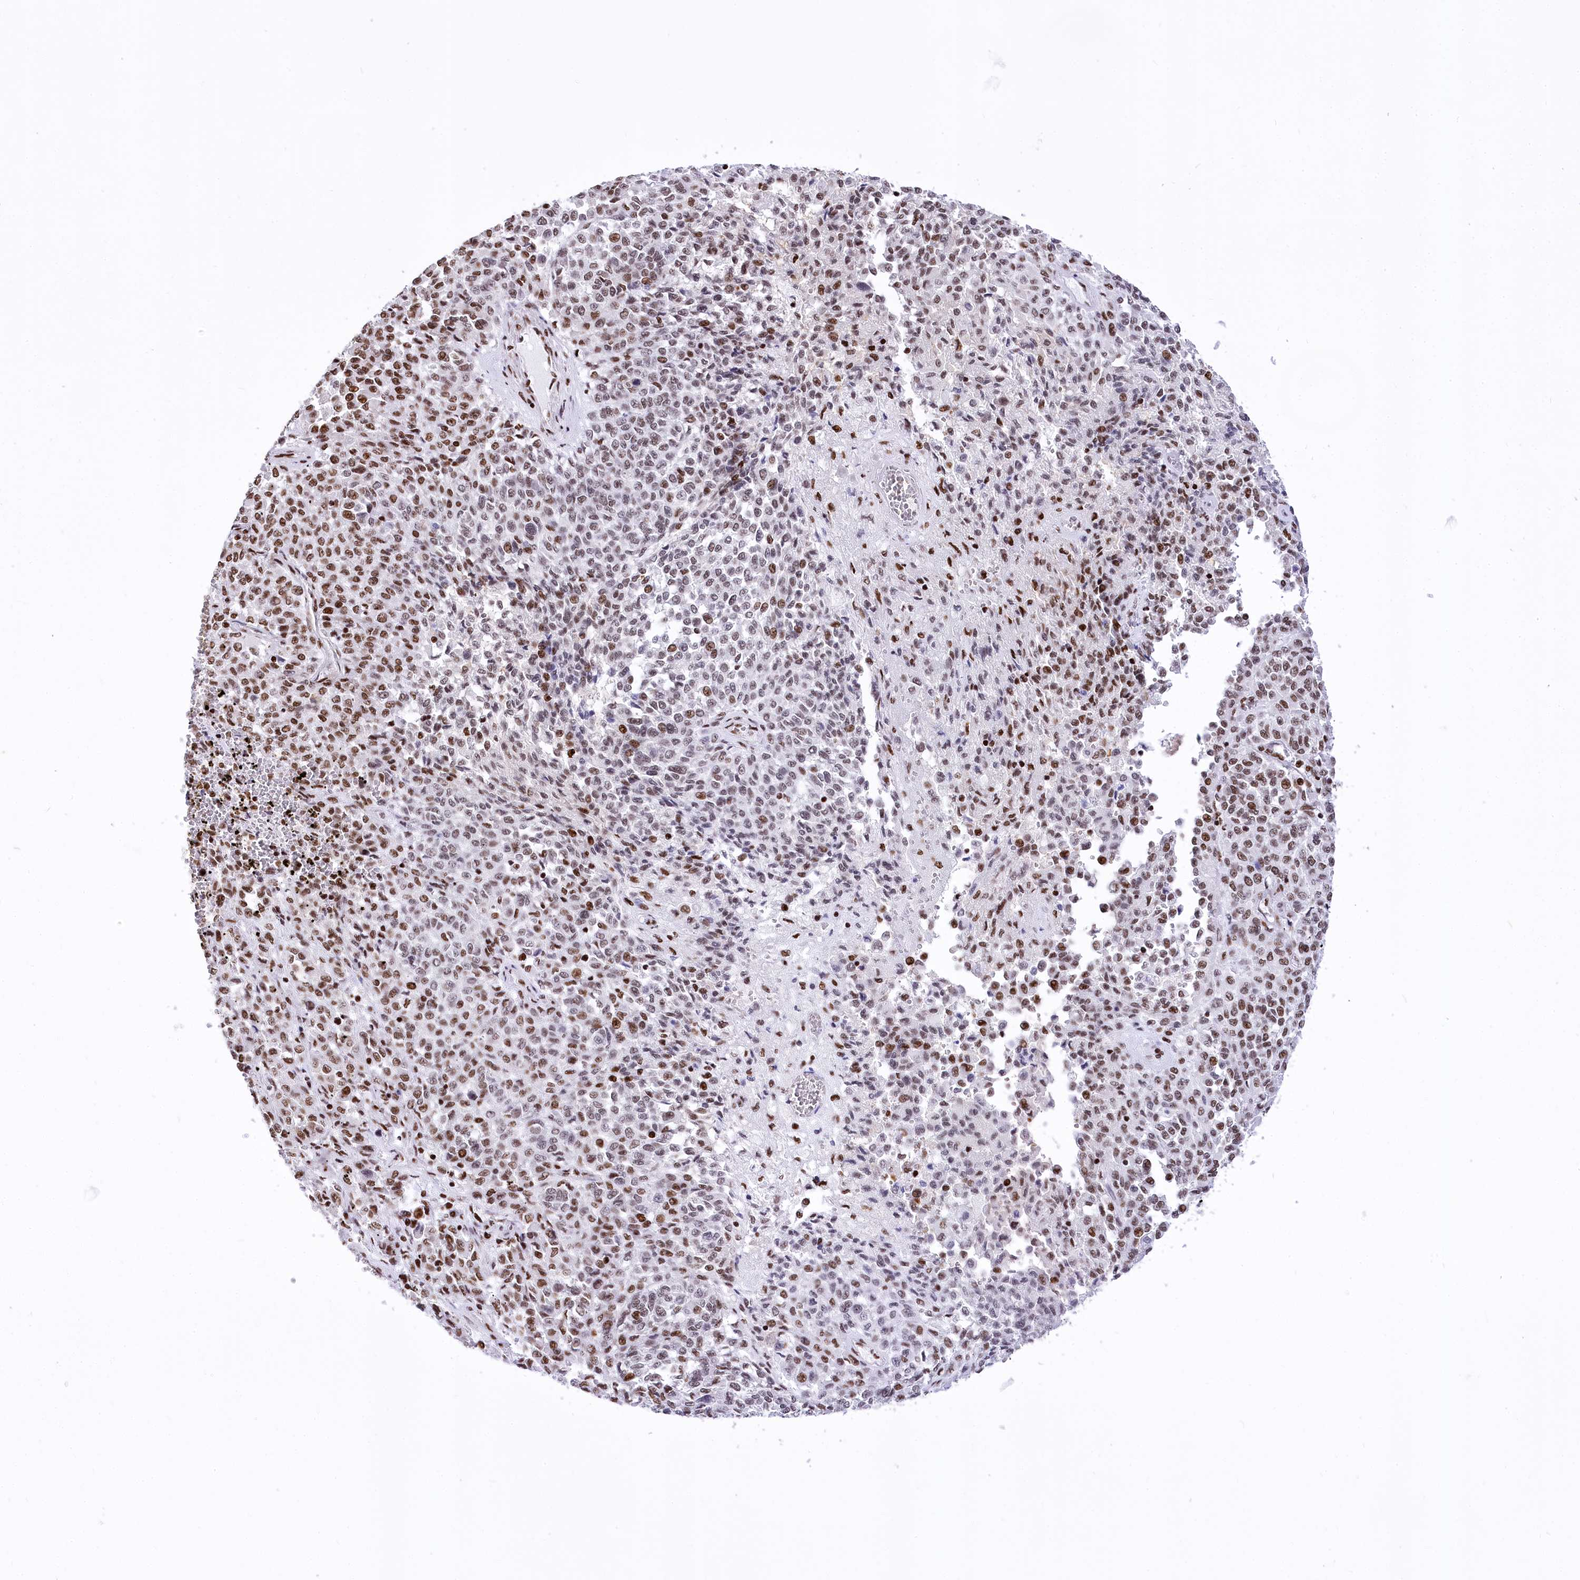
{"staining": {"intensity": "moderate", "quantity": ">75%", "location": "nuclear"}, "tissue": "melanoma", "cell_type": "Tumor cells", "image_type": "cancer", "snomed": [{"axis": "morphology", "description": "Malignant melanoma, Metastatic site"}, {"axis": "topography", "description": "Pancreas"}], "caption": "Immunohistochemistry (DAB (3,3'-diaminobenzidine)) staining of malignant melanoma (metastatic site) exhibits moderate nuclear protein expression in about >75% of tumor cells.", "gene": "POU4F3", "patient": {"sex": "female", "age": 30}}